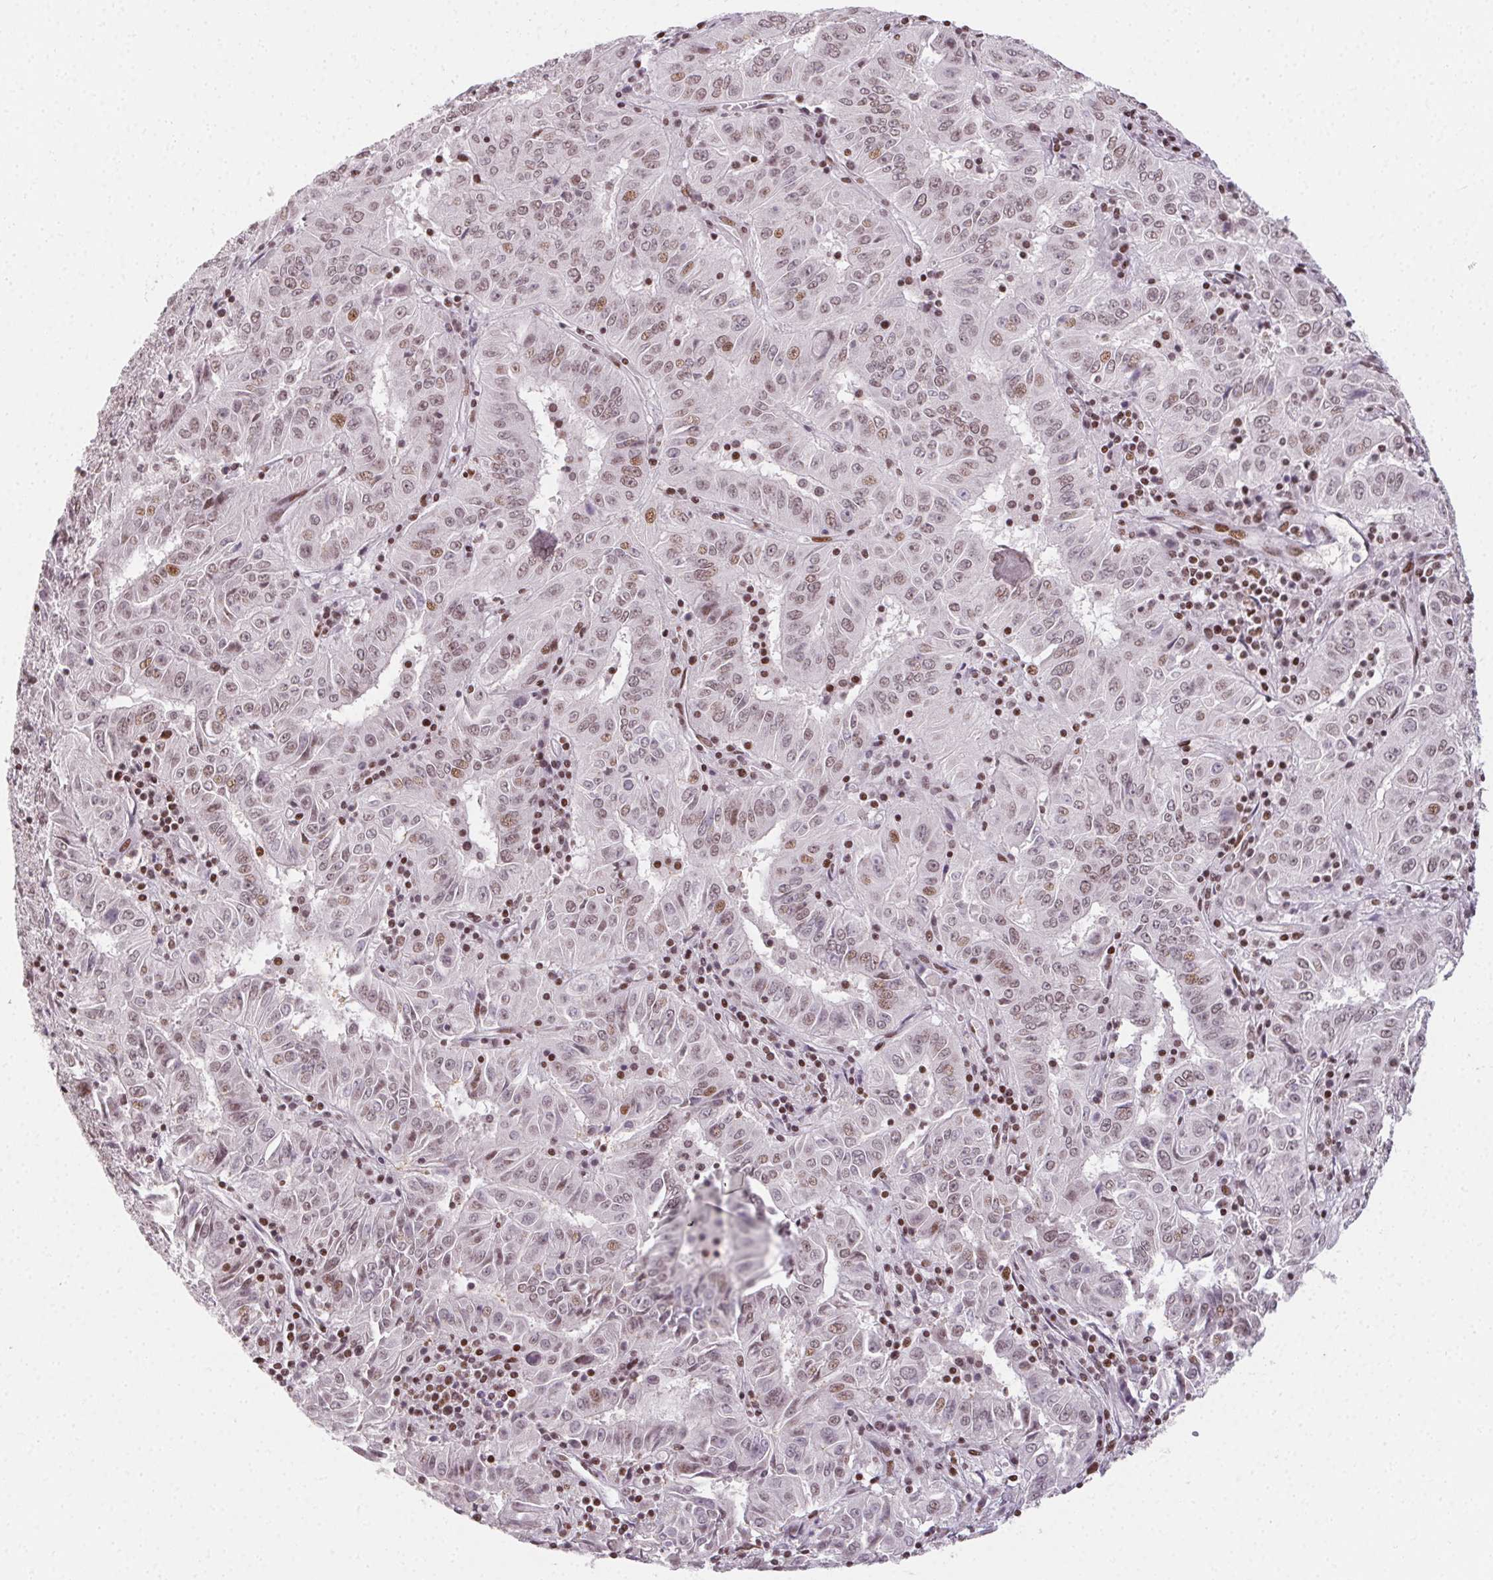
{"staining": {"intensity": "weak", "quantity": "25%-75%", "location": "nuclear"}, "tissue": "pancreatic cancer", "cell_type": "Tumor cells", "image_type": "cancer", "snomed": [{"axis": "morphology", "description": "Adenocarcinoma, NOS"}, {"axis": "topography", "description": "Pancreas"}], "caption": "A high-resolution histopathology image shows IHC staining of pancreatic cancer (adenocarcinoma), which exhibits weak nuclear positivity in approximately 25%-75% of tumor cells. The protein is shown in brown color, while the nuclei are stained blue.", "gene": "KMT2A", "patient": {"sex": "male", "age": 63}}